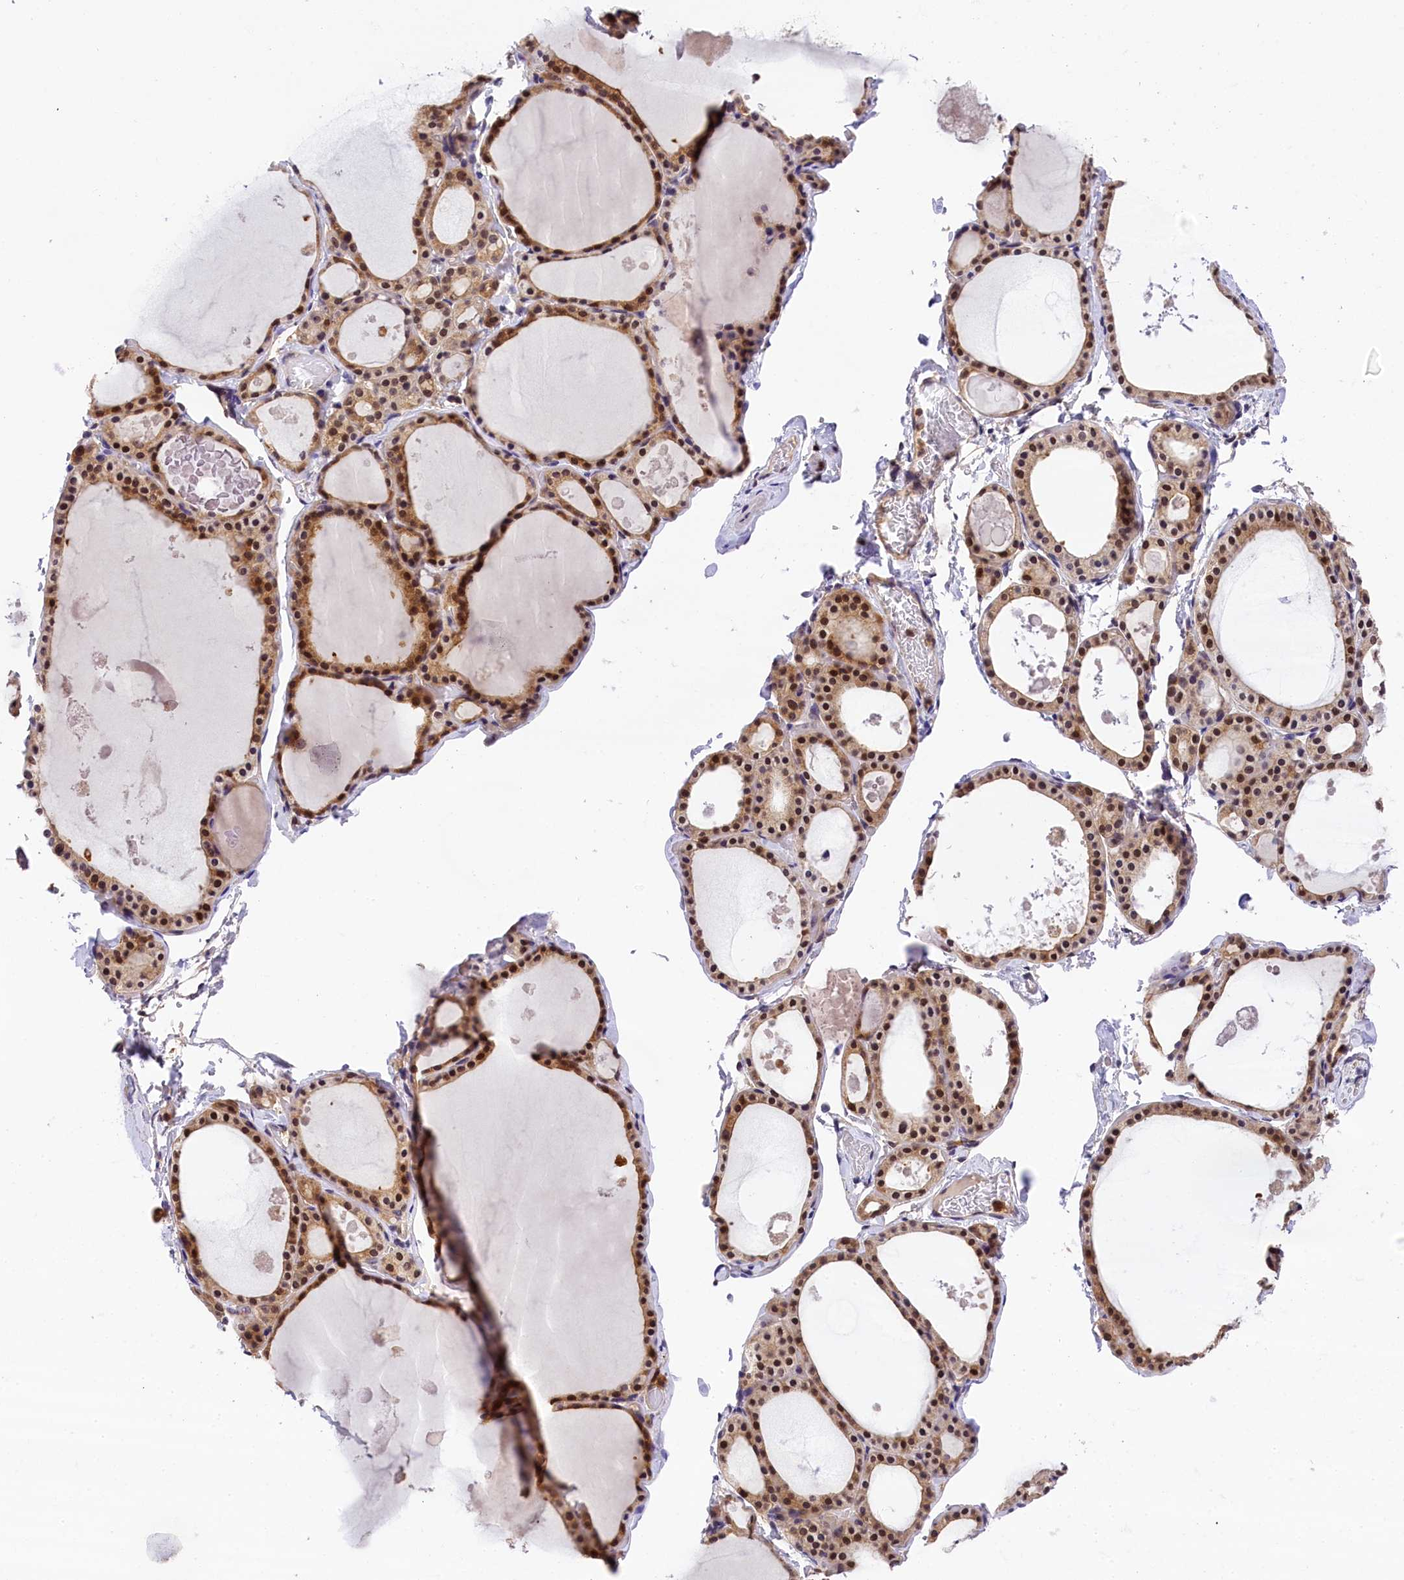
{"staining": {"intensity": "moderate", "quantity": ">75%", "location": "cytoplasmic/membranous,nuclear"}, "tissue": "thyroid gland", "cell_type": "Glandular cells", "image_type": "normal", "snomed": [{"axis": "morphology", "description": "Normal tissue, NOS"}, {"axis": "topography", "description": "Thyroid gland"}], "caption": "This histopathology image demonstrates immunohistochemistry (IHC) staining of normal human thyroid gland, with medium moderate cytoplasmic/membranous,nuclear expression in about >75% of glandular cells.", "gene": "EIF6", "patient": {"sex": "male", "age": 56}}